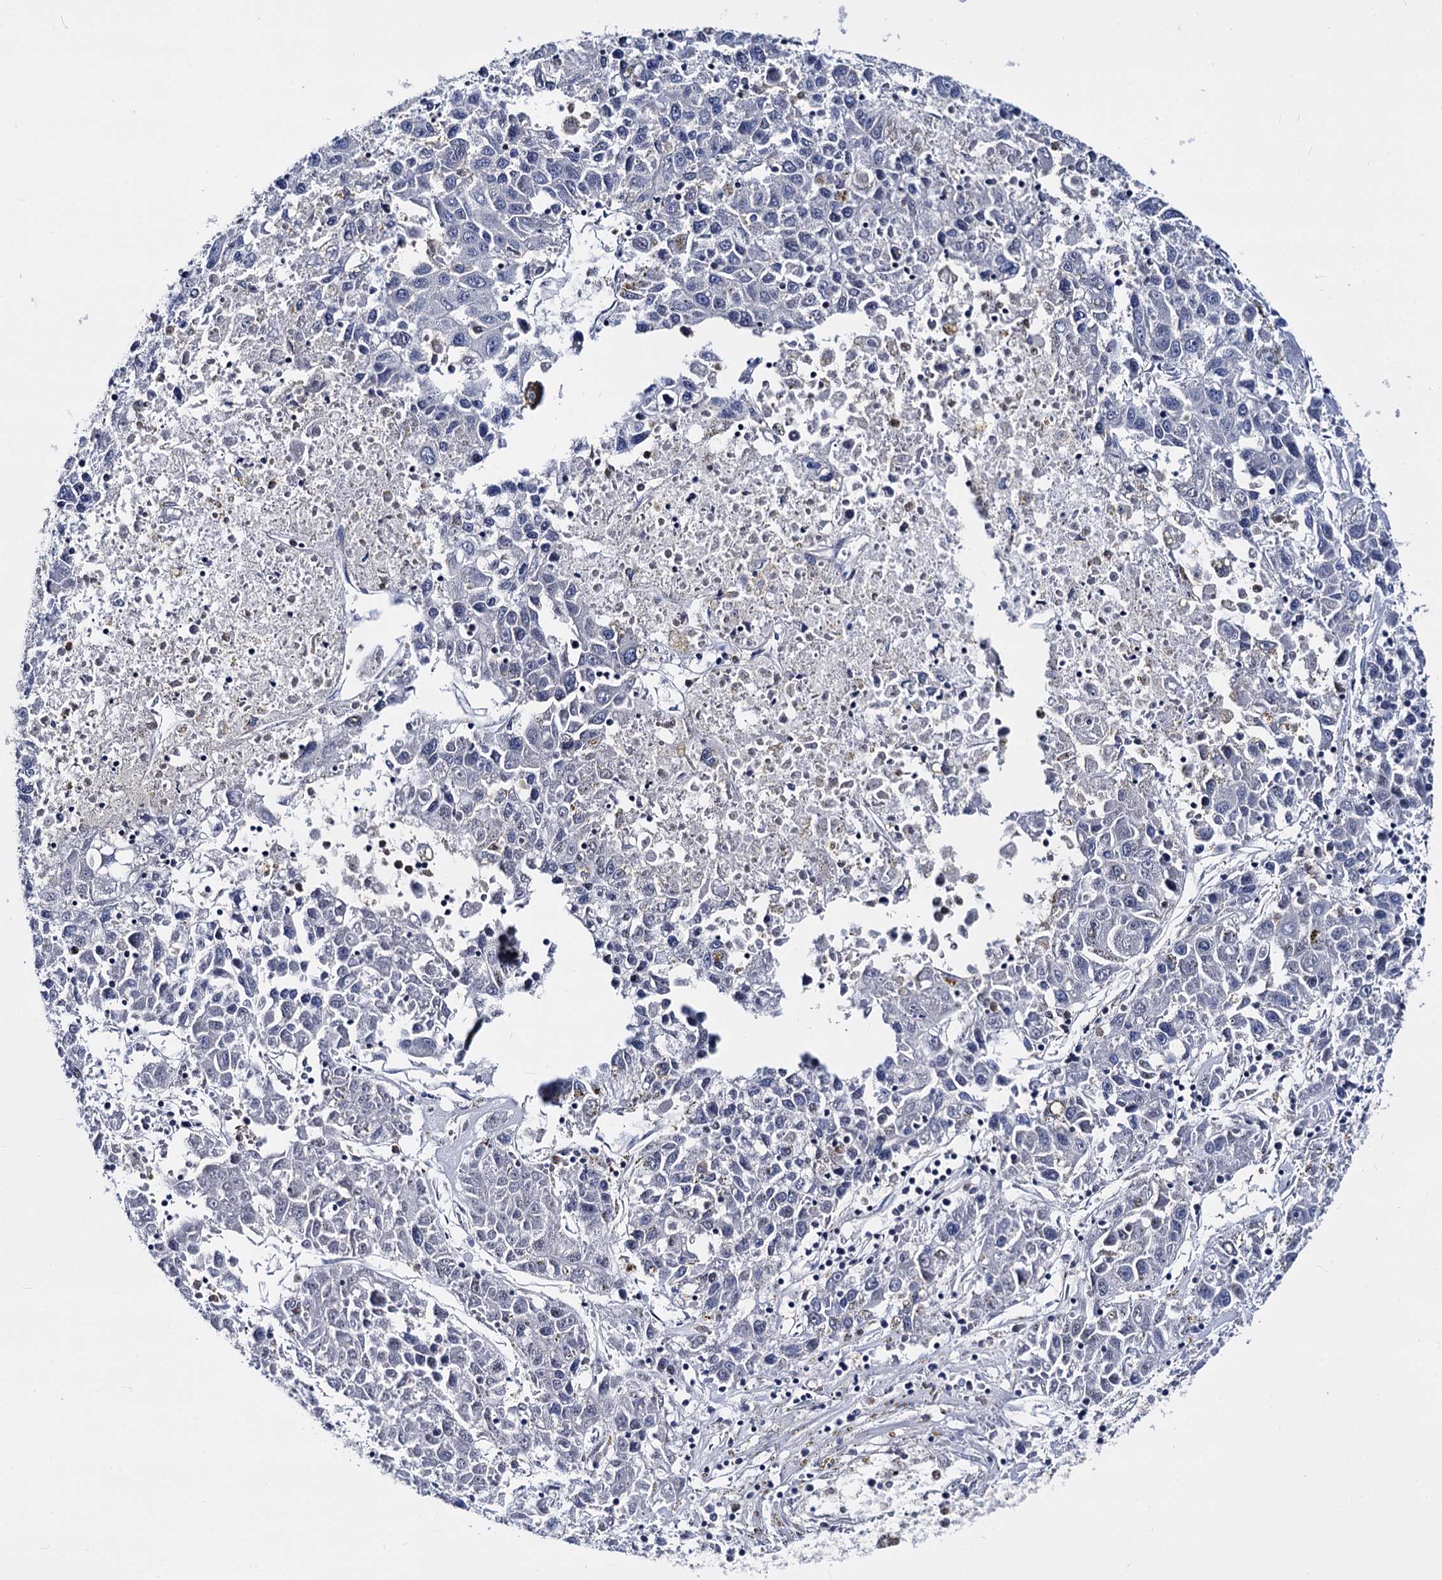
{"staining": {"intensity": "negative", "quantity": "none", "location": "none"}, "tissue": "liver cancer", "cell_type": "Tumor cells", "image_type": "cancer", "snomed": [{"axis": "morphology", "description": "Carcinoma, Hepatocellular, NOS"}, {"axis": "topography", "description": "Liver"}], "caption": "The histopathology image reveals no staining of tumor cells in liver cancer. The staining is performed using DAB (3,3'-diaminobenzidine) brown chromogen with nuclei counter-stained in using hematoxylin.", "gene": "RHOG", "patient": {"sex": "male", "age": 49}}